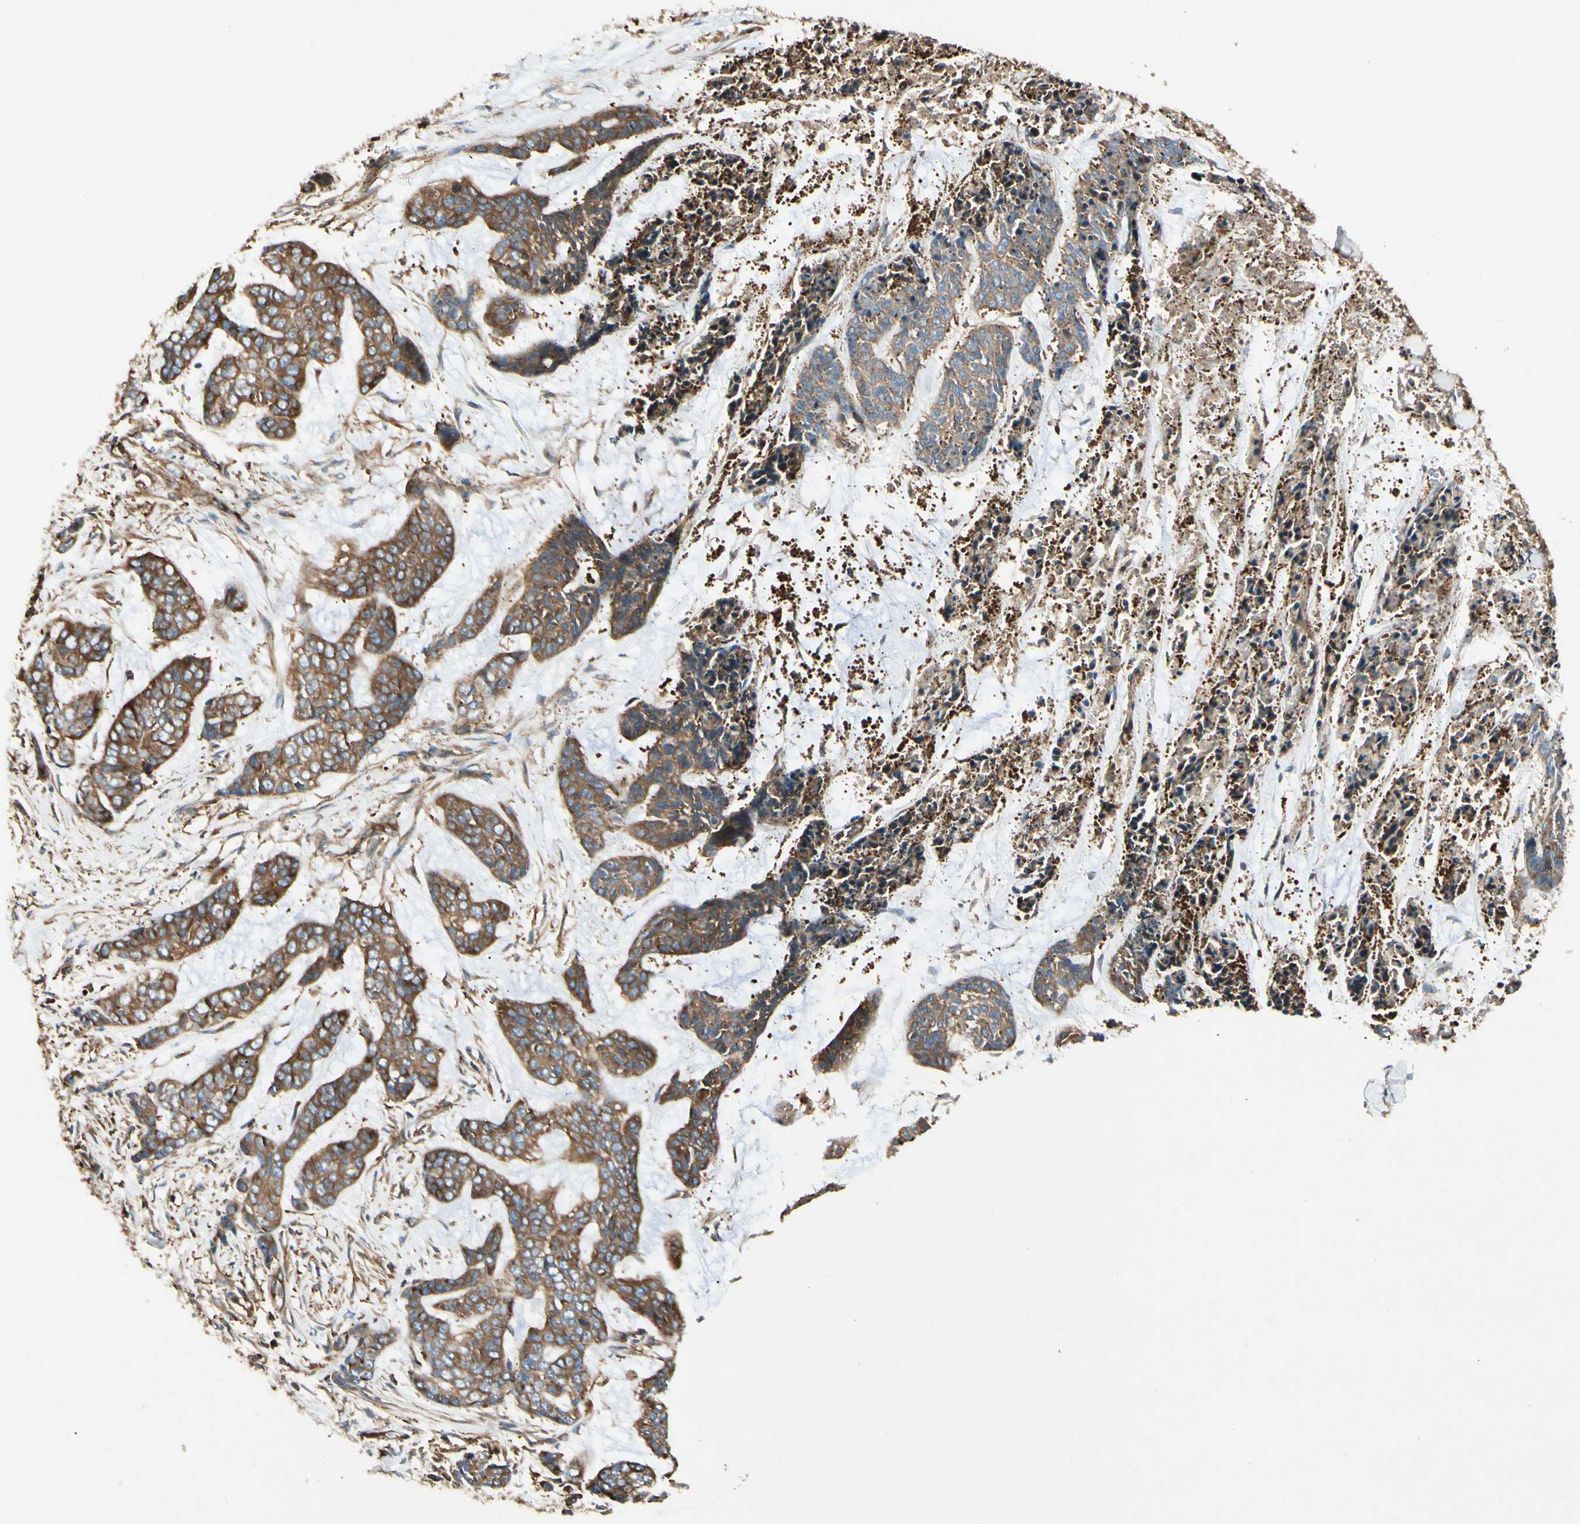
{"staining": {"intensity": "strong", "quantity": ">75%", "location": "cytoplasmic/membranous"}, "tissue": "skin cancer", "cell_type": "Tumor cells", "image_type": "cancer", "snomed": [{"axis": "morphology", "description": "Basal cell carcinoma"}, {"axis": "topography", "description": "Skin"}], "caption": "This micrograph exhibits immunohistochemistry (IHC) staining of human skin cancer (basal cell carcinoma), with high strong cytoplasmic/membranous staining in approximately >75% of tumor cells.", "gene": "ARPC2", "patient": {"sex": "female", "age": 64}}